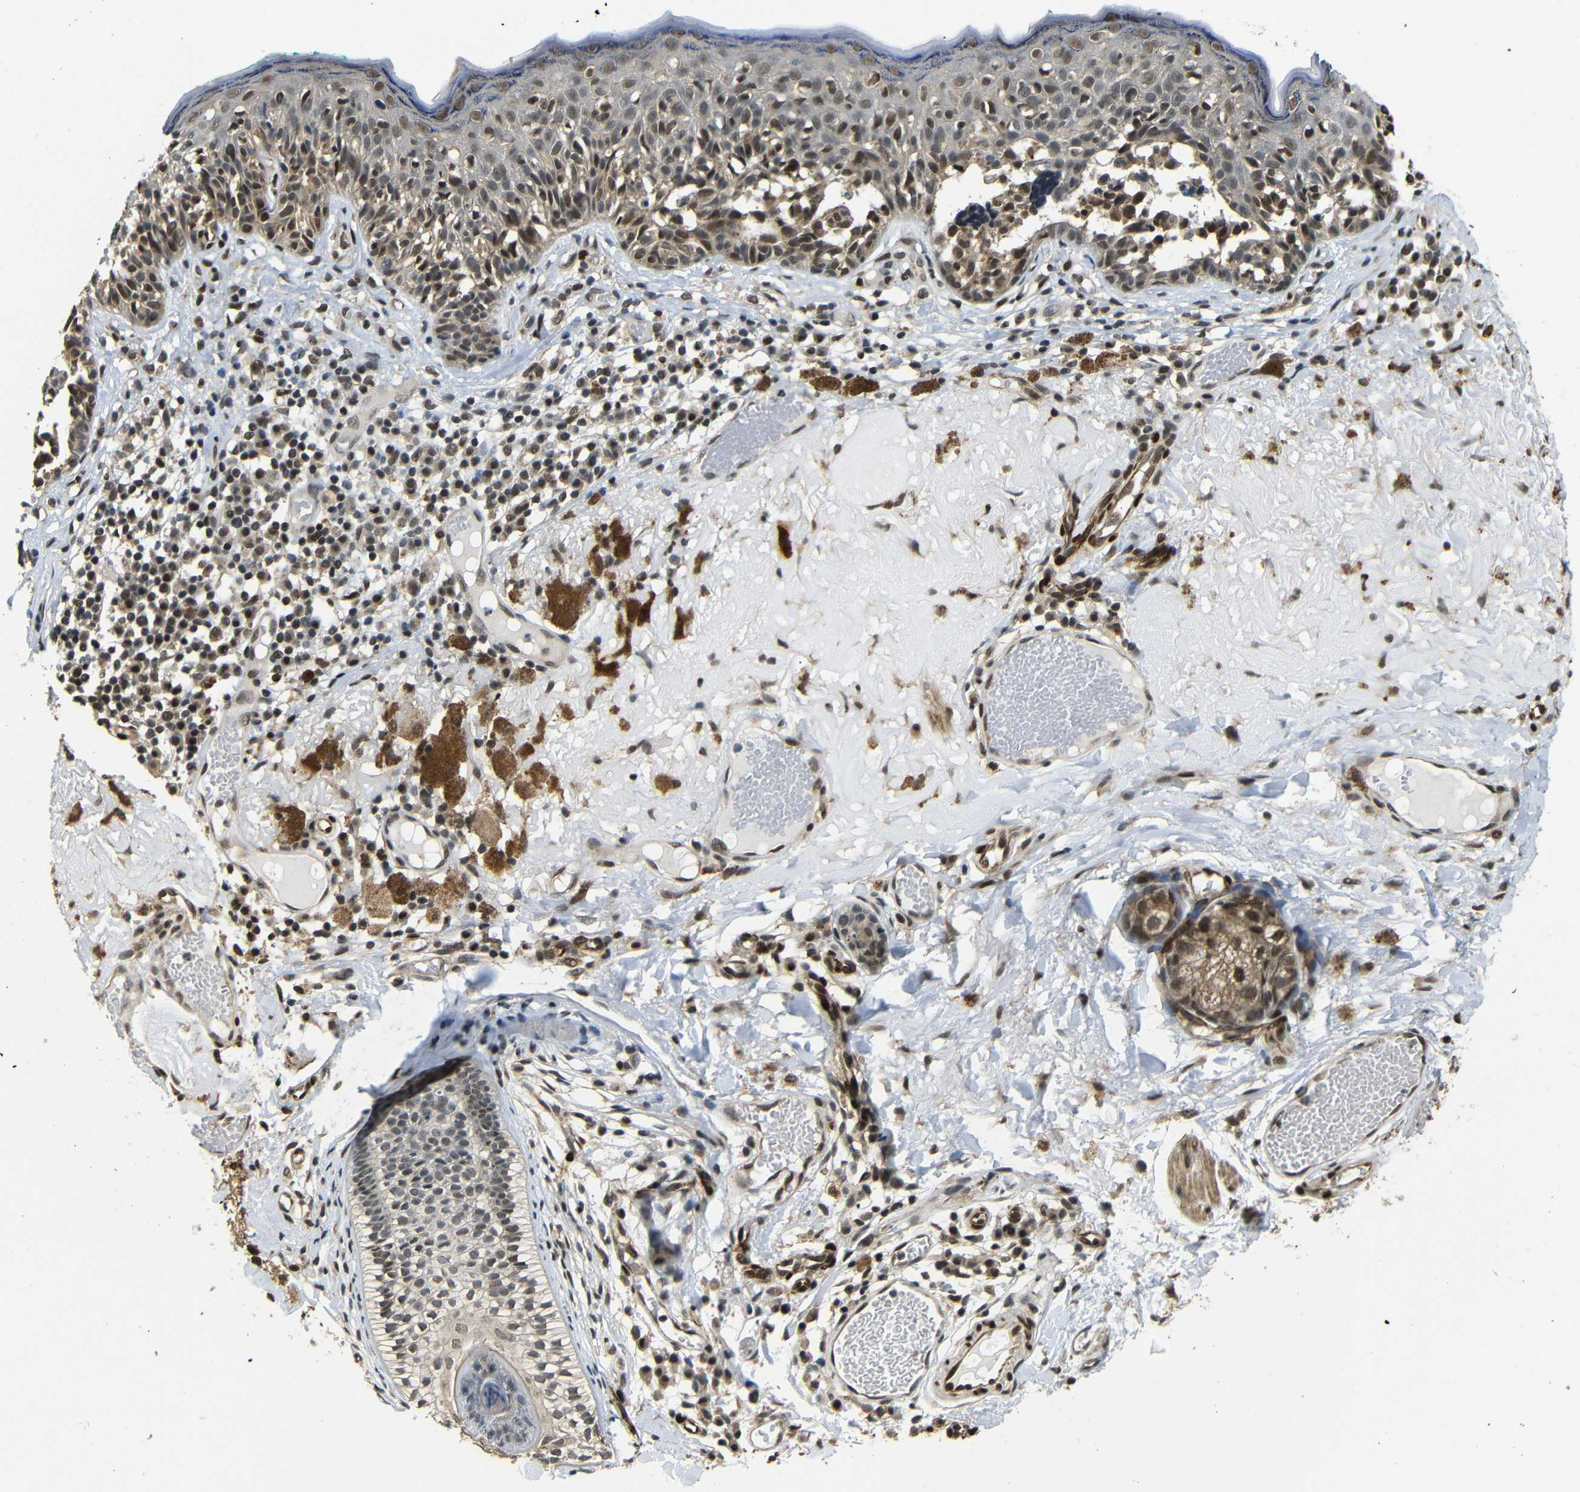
{"staining": {"intensity": "moderate", "quantity": ">75%", "location": "cytoplasmic/membranous,nuclear"}, "tissue": "melanoma", "cell_type": "Tumor cells", "image_type": "cancer", "snomed": [{"axis": "morphology", "description": "Malignant melanoma in situ"}, {"axis": "morphology", "description": "Malignant melanoma, NOS"}, {"axis": "topography", "description": "Skin"}], "caption": "There is medium levels of moderate cytoplasmic/membranous and nuclear staining in tumor cells of melanoma, as demonstrated by immunohistochemical staining (brown color).", "gene": "TBX2", "patient": {"sex": "female", "age": 88}}